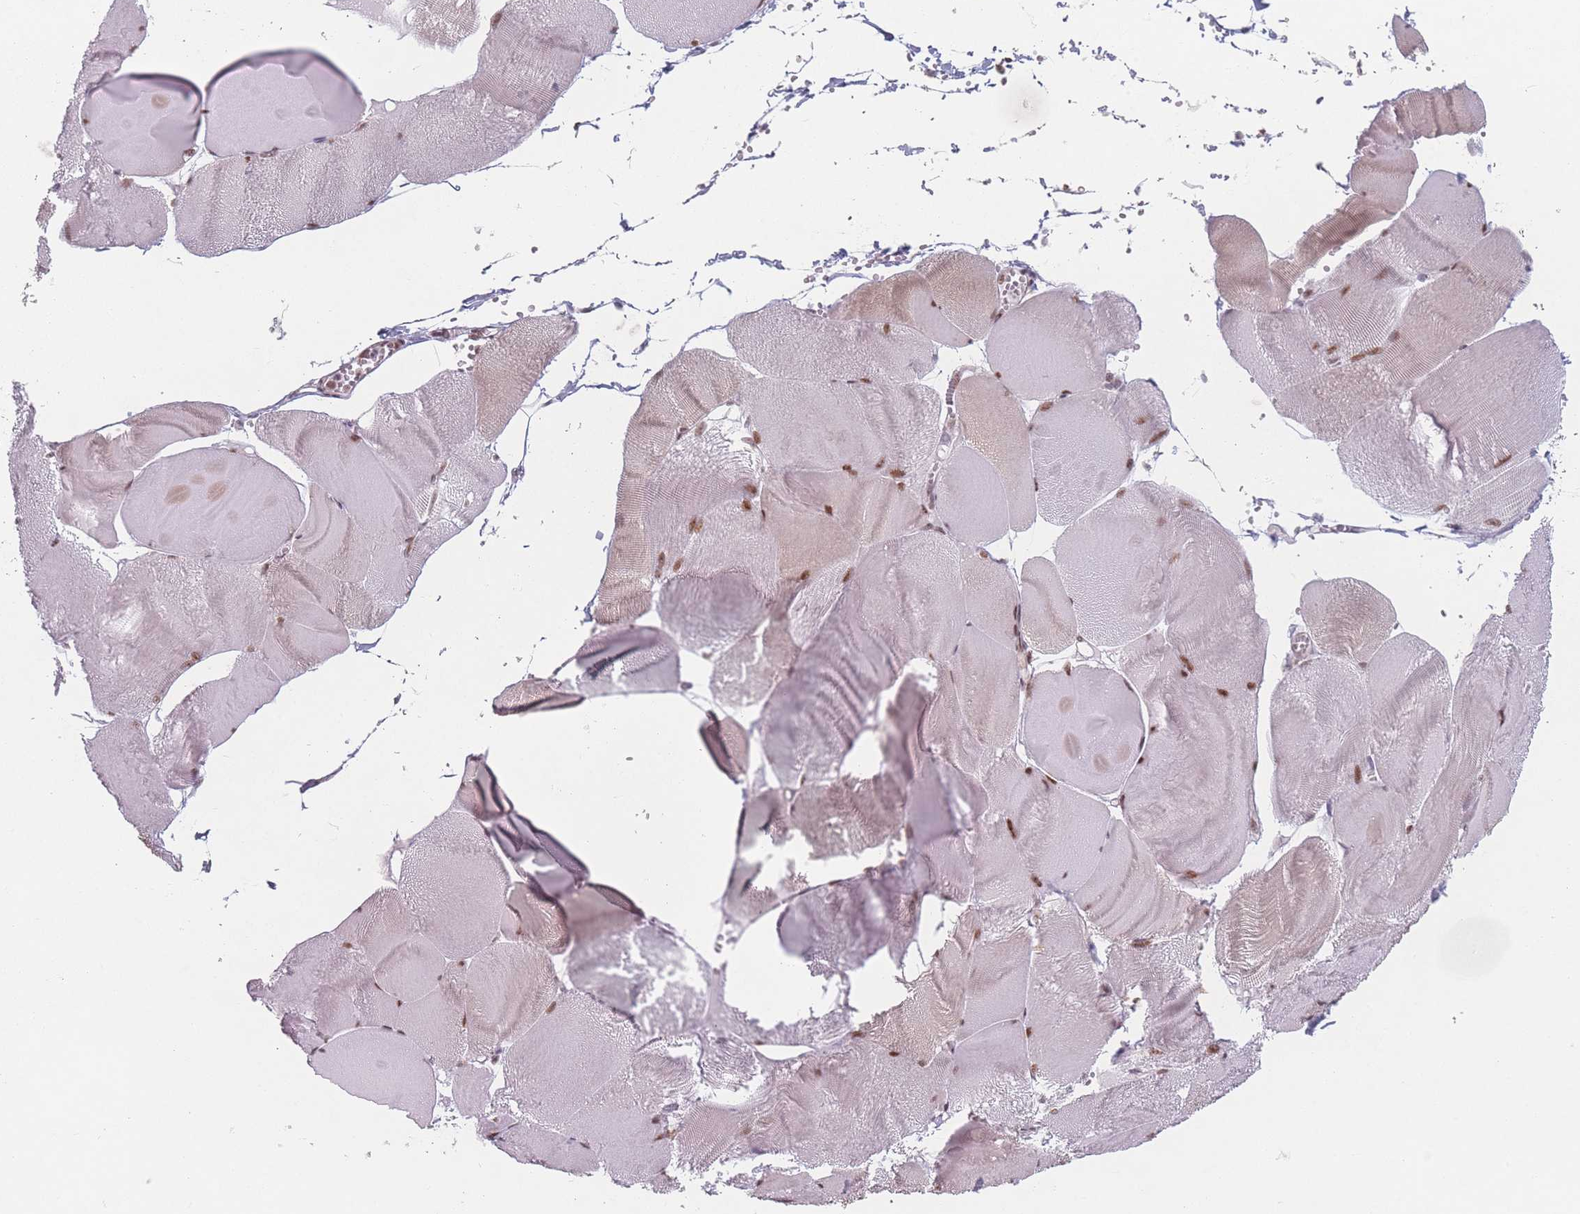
{"staining": {"intensity": "moderate", "quantity": ">75%", "location": "cytoplasmic/membranous,nuclear"}, "tissue": "skeletal muscle", "cell_type": "Myocytes", "image_type": "normal", "snomed": [{"axis": "morphology", "description": "Normal tissue, NOS"}, {"axis": "morphology", "description": "Basal cell carcinoma"}, {"axis": "topography", "description": "Skeletal muscle"}], "caption": "Human skeletal muscle stained for a protein (brown) demonstrates moderate cytoplasmic/membranous,nuclear positive positivity in about >75% of myocytes.", "gene": "ZC3H14", "patient": {"sex": "female", "age": 64}}